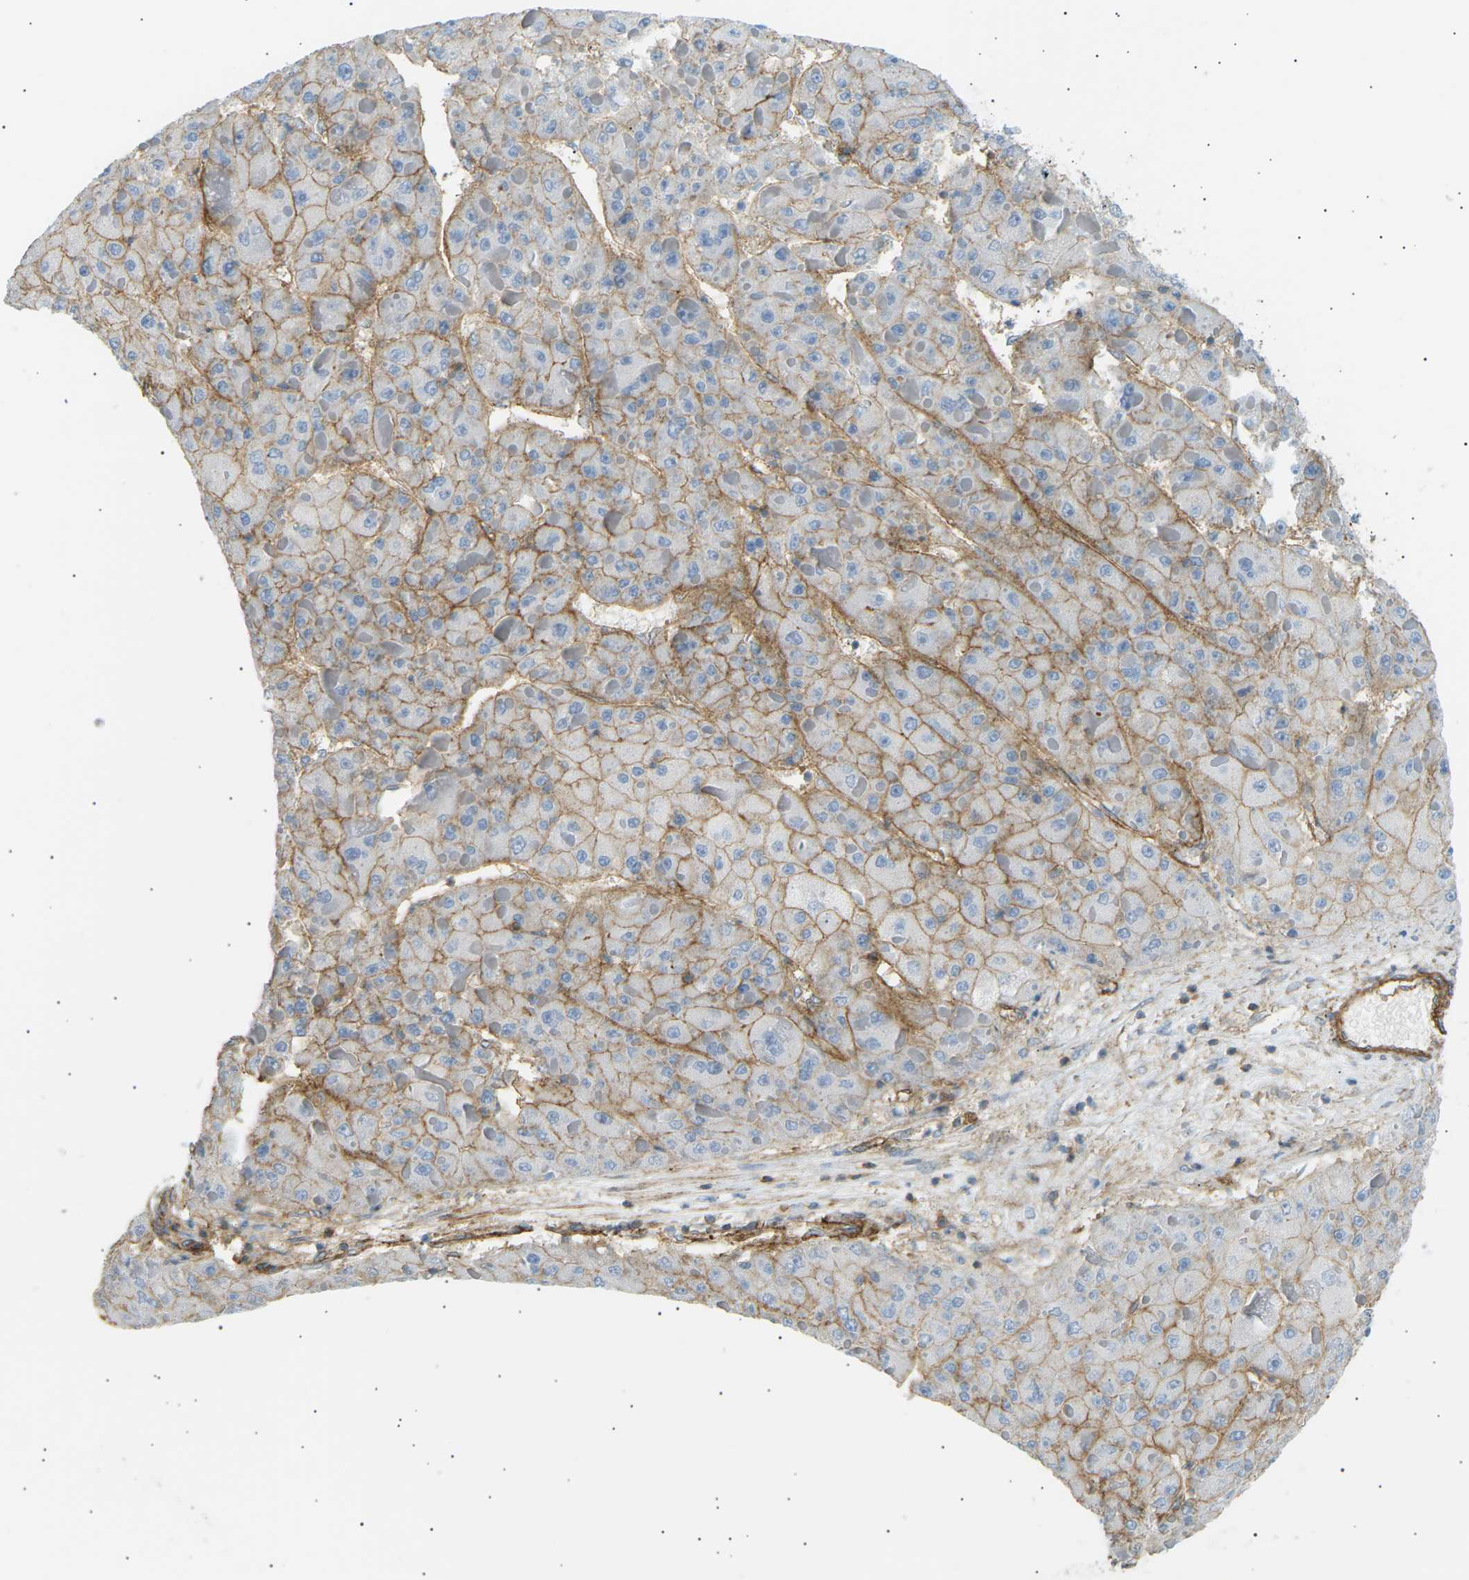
{"staining": {"intensity": "moderate", "quantity": "25%-75%", "location": "cytoplasmic/membranous"}, "tissue": "liver cancer", "cell_type": "Tumor cells", "image_type": "cancer", "snomed": [{"axis": "morphology", "description": "Carcinoma, Hepatocellular, NOS"}, {"axis": "topography", "description": "Liver"}], "caption": "This is an image of immunohistochemistry staining of hepatocellular carcinoma (liver), which shows moderate staining in the cytoplasmic/membranous of tumor cells.", "gene": "ATP2B4", "patient": {"sex": "female", "age": 73}}